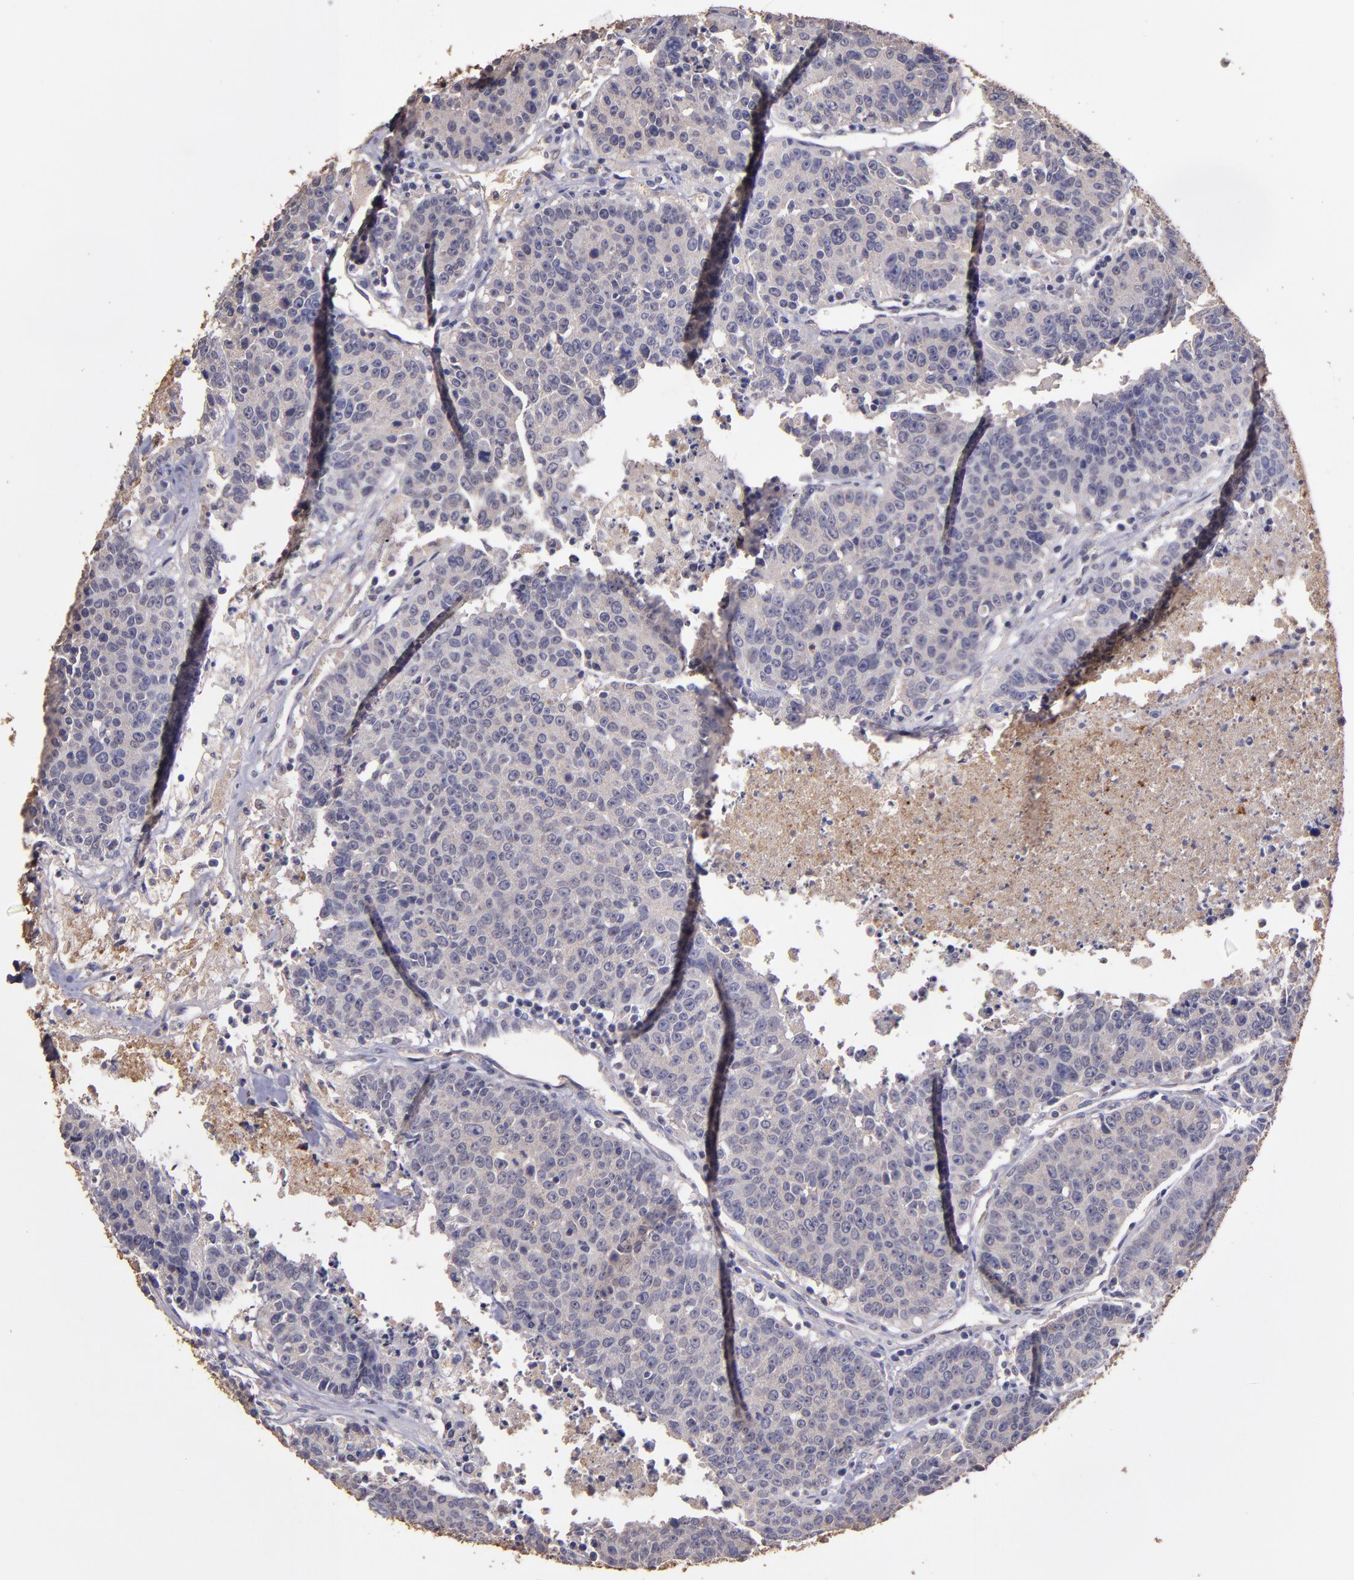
{"staining": {"intensity": "weak", "quantity": ">75%", "location": "cytoplasmic/membranous"}, "tissue": "colorectal cancer", "cell_type": "Tumor cells", "image_type": "cancer", "snomed": [{"axis": "morphology", "description": "Adenocarcinoma, NOS"}, {"axis": "topography", "description": "Colon"}], "caption": "A high-resolution image shows immunohistochemistry (IHC) staining of colorectal cancer (adenocarcinoma), which demonstrates weak cytoplasmic/membranous positivity in about >75% of tumor cells. Immunohistochemistry (ihc) stains the protein in brown and the nuclei are stained blue.", "gene": "HECTD1", "patient": {"sex": "female", "age": 53}}